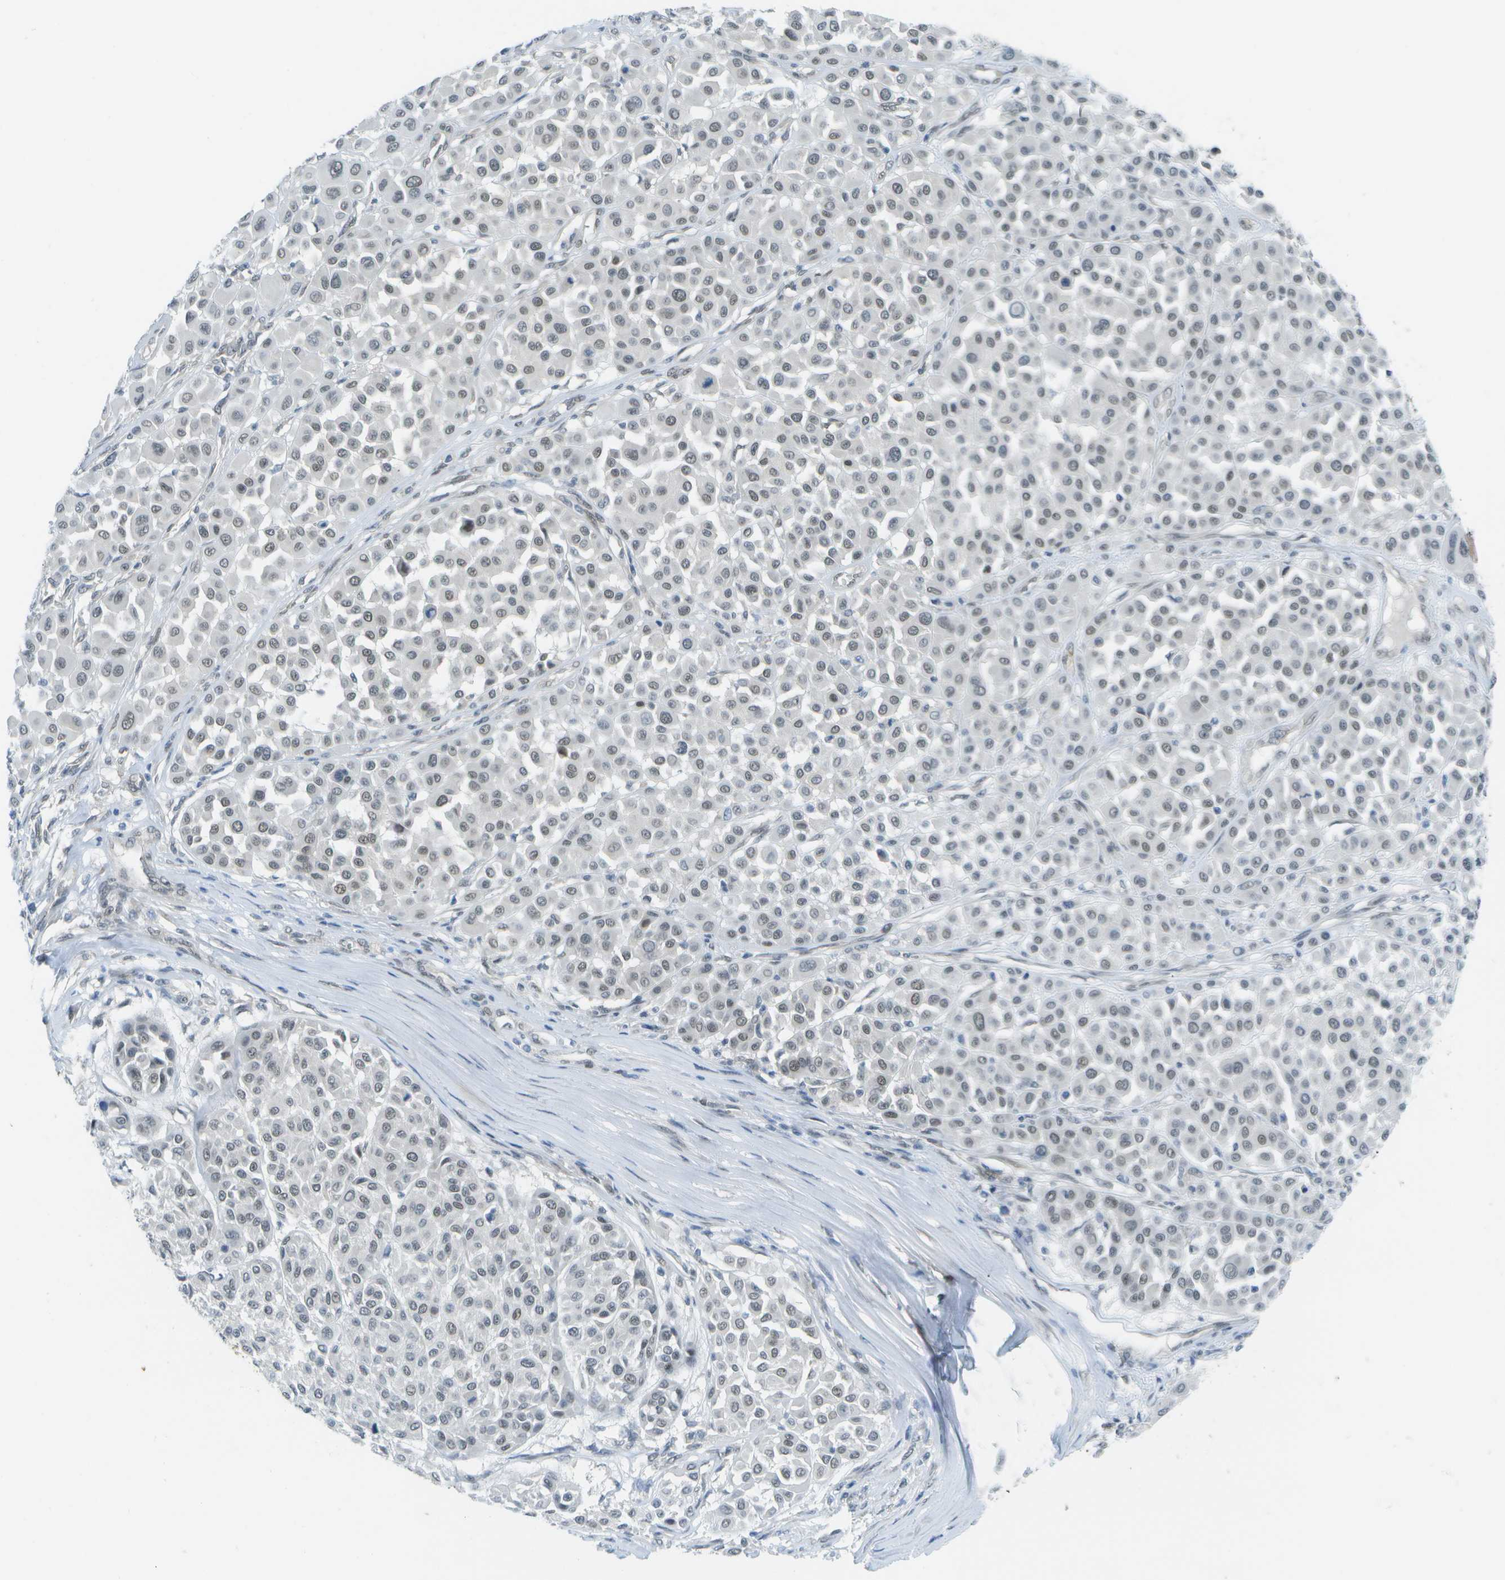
{"staining": {"intensity": "weak", "quantity": "25%-75%", "location": "nuclear"}, "tissue": "melanoma", "cell_type": "Tumor cells", "image_type": "cancer", "snomed": [{"axis": "morphology", "description": "Malignant melanoma, Metastatic site"}, {"axis": "topography", "description": "Soft tissue"}], "caption": "The histopathology image reveals immunohistochemical staining of malignant melanoma (metastatic site). There is weak nuclear staining is seen in about 25%-75% of tumor cells. (DAB (3,3'-diaminobenzidine) IHC, brown staining for protein, blue staining for nuclei).", "gene": "ARID1B", "patient": {"sex": "male", "age": 41}}